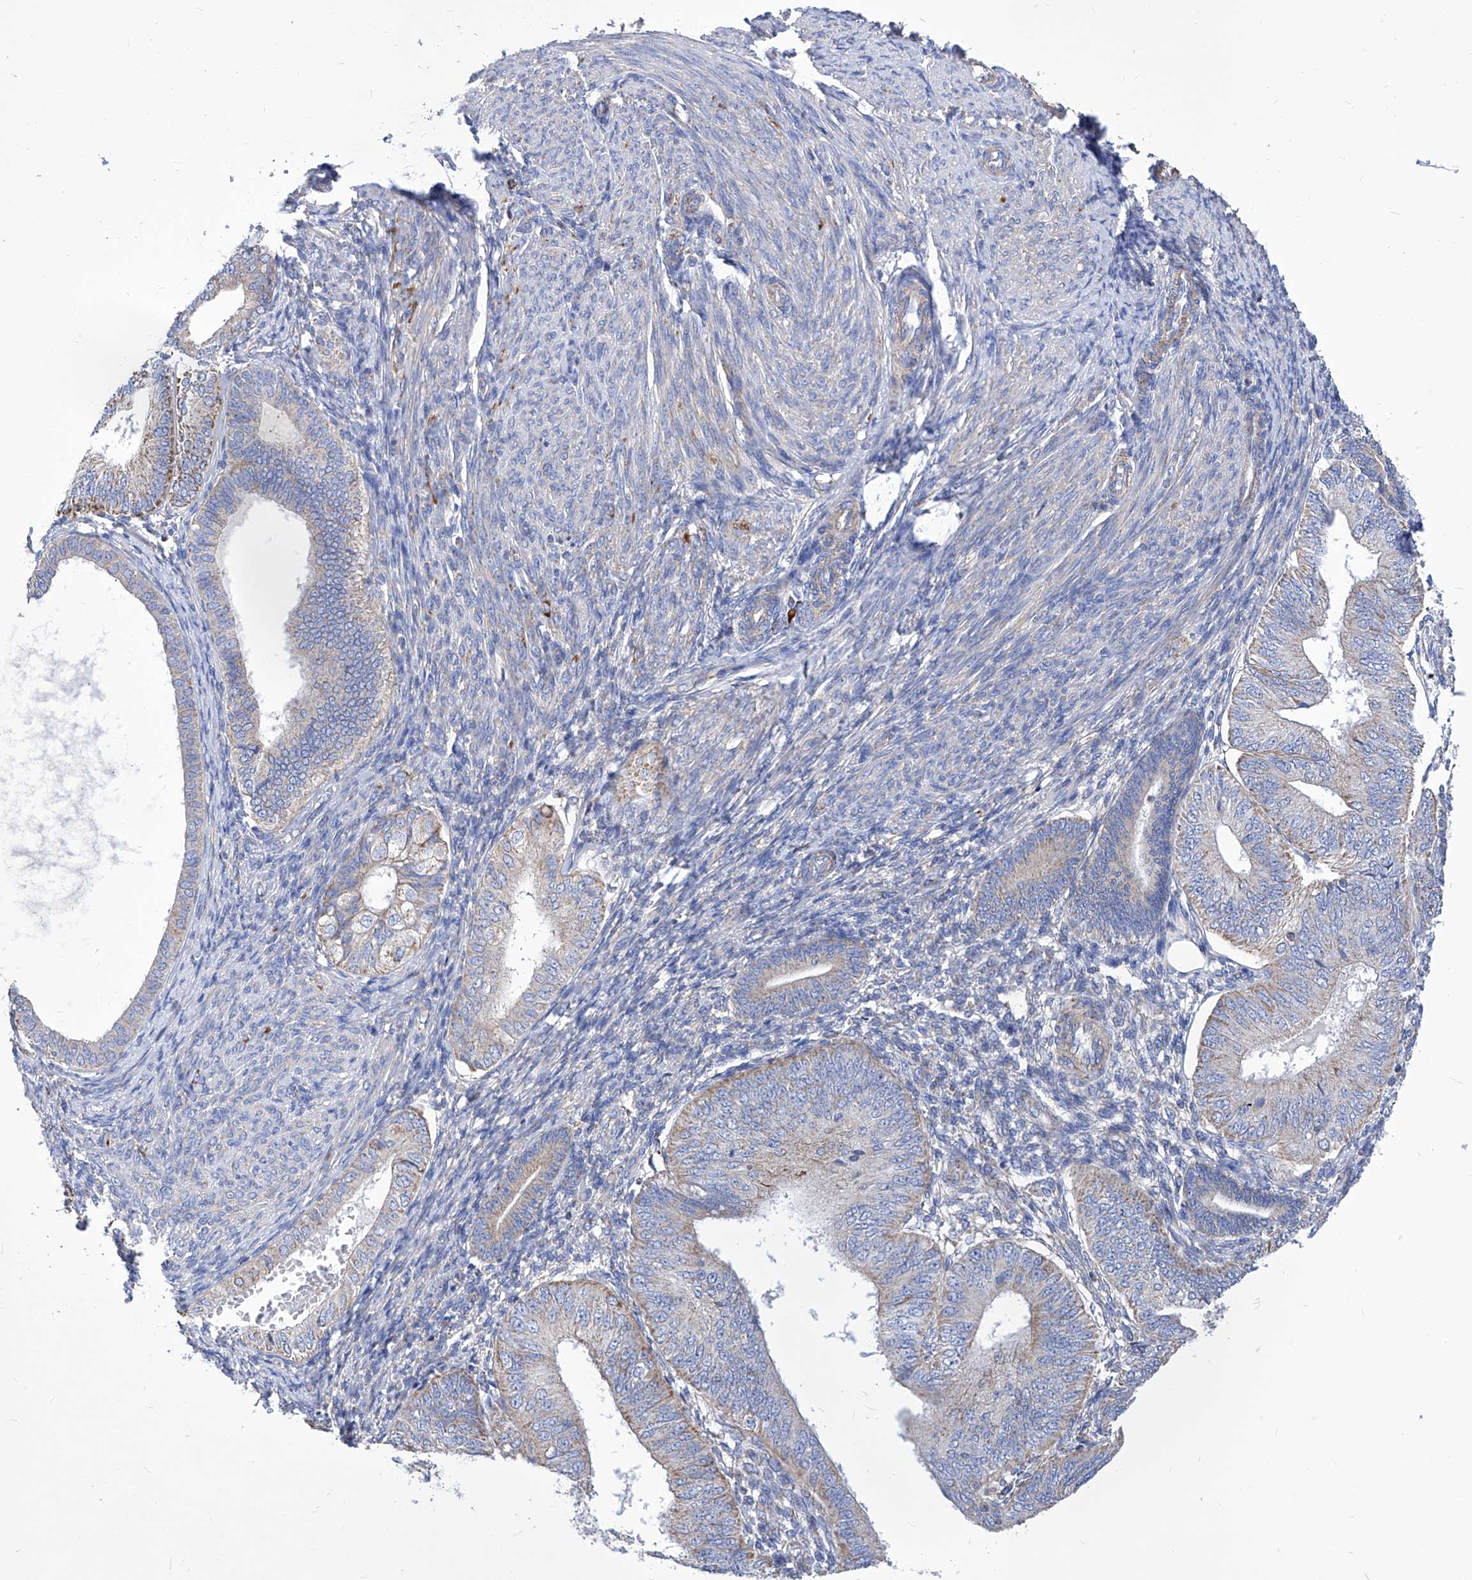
{"staining": {"intensity": "weak", "quantity": "25%-75%", "location": "cytoplasmic/membranous"}, "tissue": "endometrial cancer", "cell_type": "Tumor cells", "image_type": "cancer", "snomed": [{"axis": "morphology", "description": "Adenocarcinoma, NOS"}, {"axis": "topography", "description": "Endometrium"}], "caption": "An image of endometrial cancer (adenocarcinoma) stained for a protein displays weak cytoplasmic/membranous brown staining in tumor cells.", "gene": "HRNR", "patient": {"sex": "female", "age": 58}}